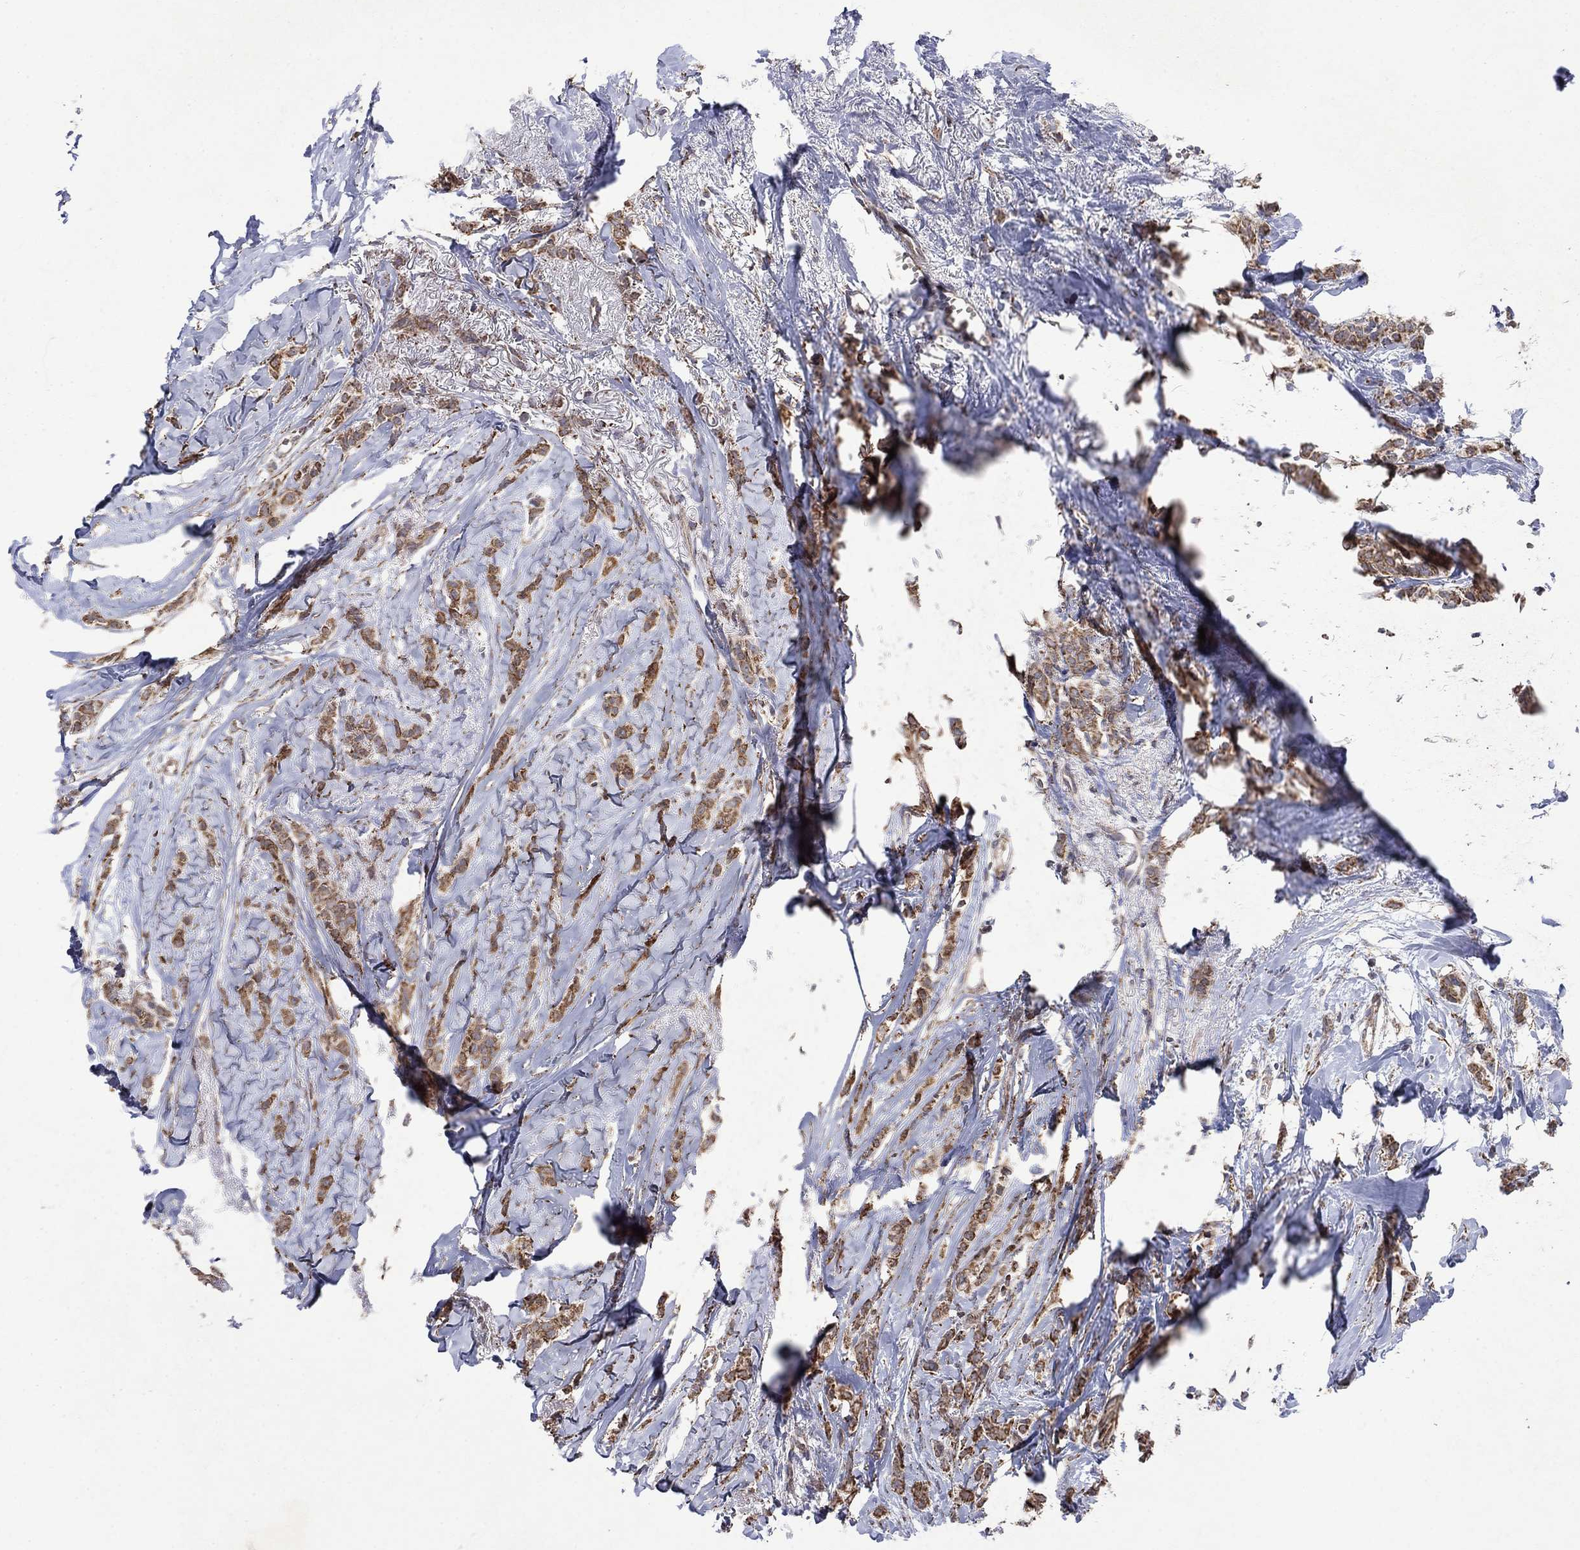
{"staining": {"intensity": "moderate", "quantity": ">75%", "location": "cytoplasmic/membranous"}, "tissue": "breast cancer", "cell_type": "Tumor cells", "image_type": "cancer", "snomed": [{"axis": "morphology", "description": "Duct carcinoma"}, {"axis": "topography", "description": "Breast"}], "caption": "Immunohistochemistry (IHC) photomicrograph of neoplastic tissue: infiltrating ductal carcinoma (breast) stained using immunohistochemistry displays medium levels of moderate protein expression localized specifically in the cytoplasmic/membranous of tumor cells, appearing as a cytoplasmic/membranous brown color.", "gene": "DPH1", "patient": {"sex": "female", "age": 85}}